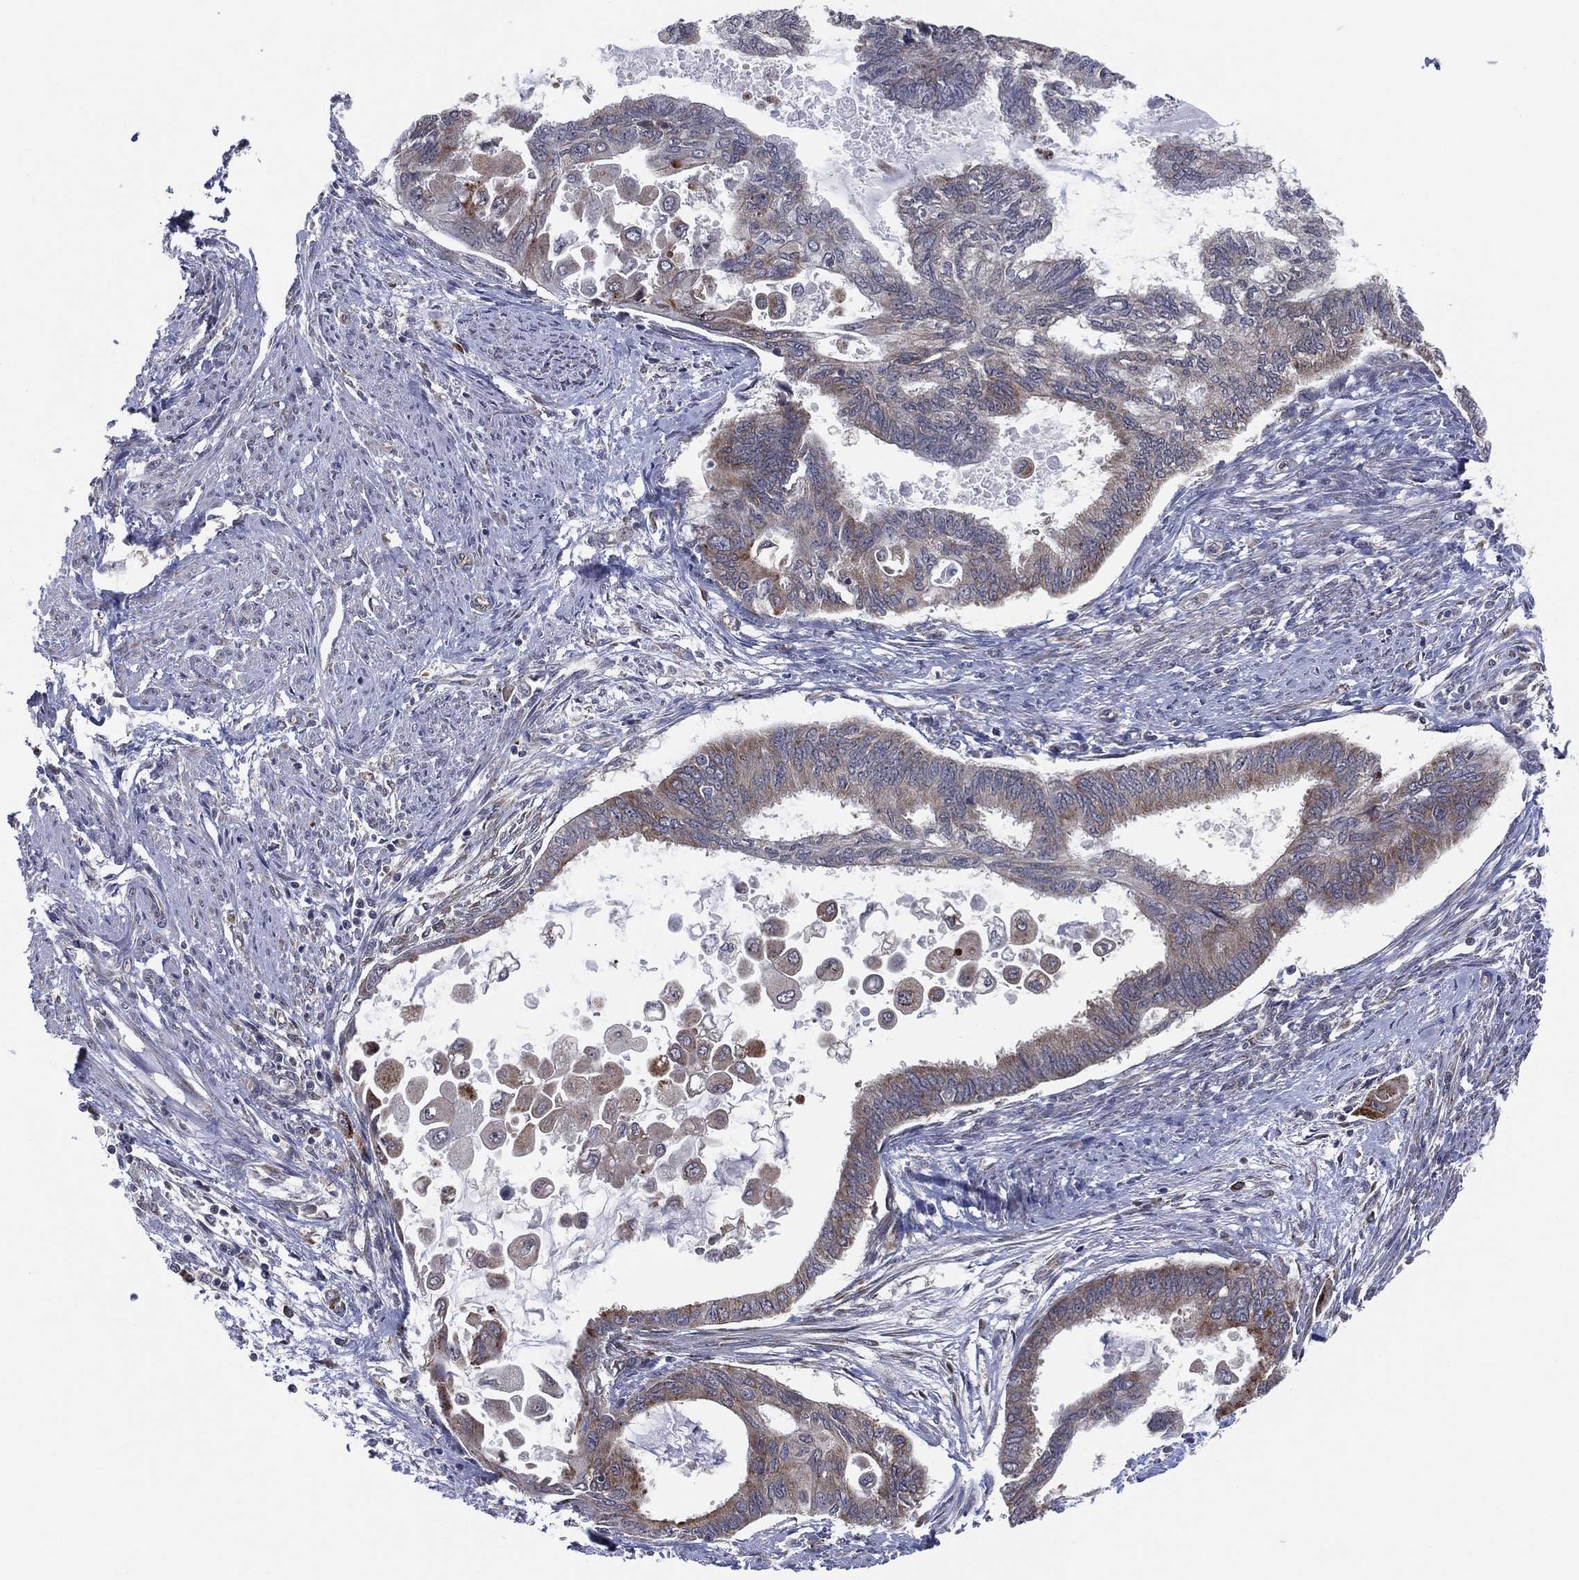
{"staining": {"intensity": "weak", "quantity": "<25%", "location": "cytoplasmic/membranous"}, "tissue": "endometrial cancer", "cell_type": "Tumor cells", "image_type": "cancer", "snomed": [{"axis": "morphology", "description": "Adenocarcinoma, NOS"}, {"axis": "topography", "description": "Endometrium"}], "caption": "Endometrial cancer stained for a protein using IHC displays no positivity tumor cells.", "gene": "FAM104A", "patient": {"sex": "female", "age": 86}}